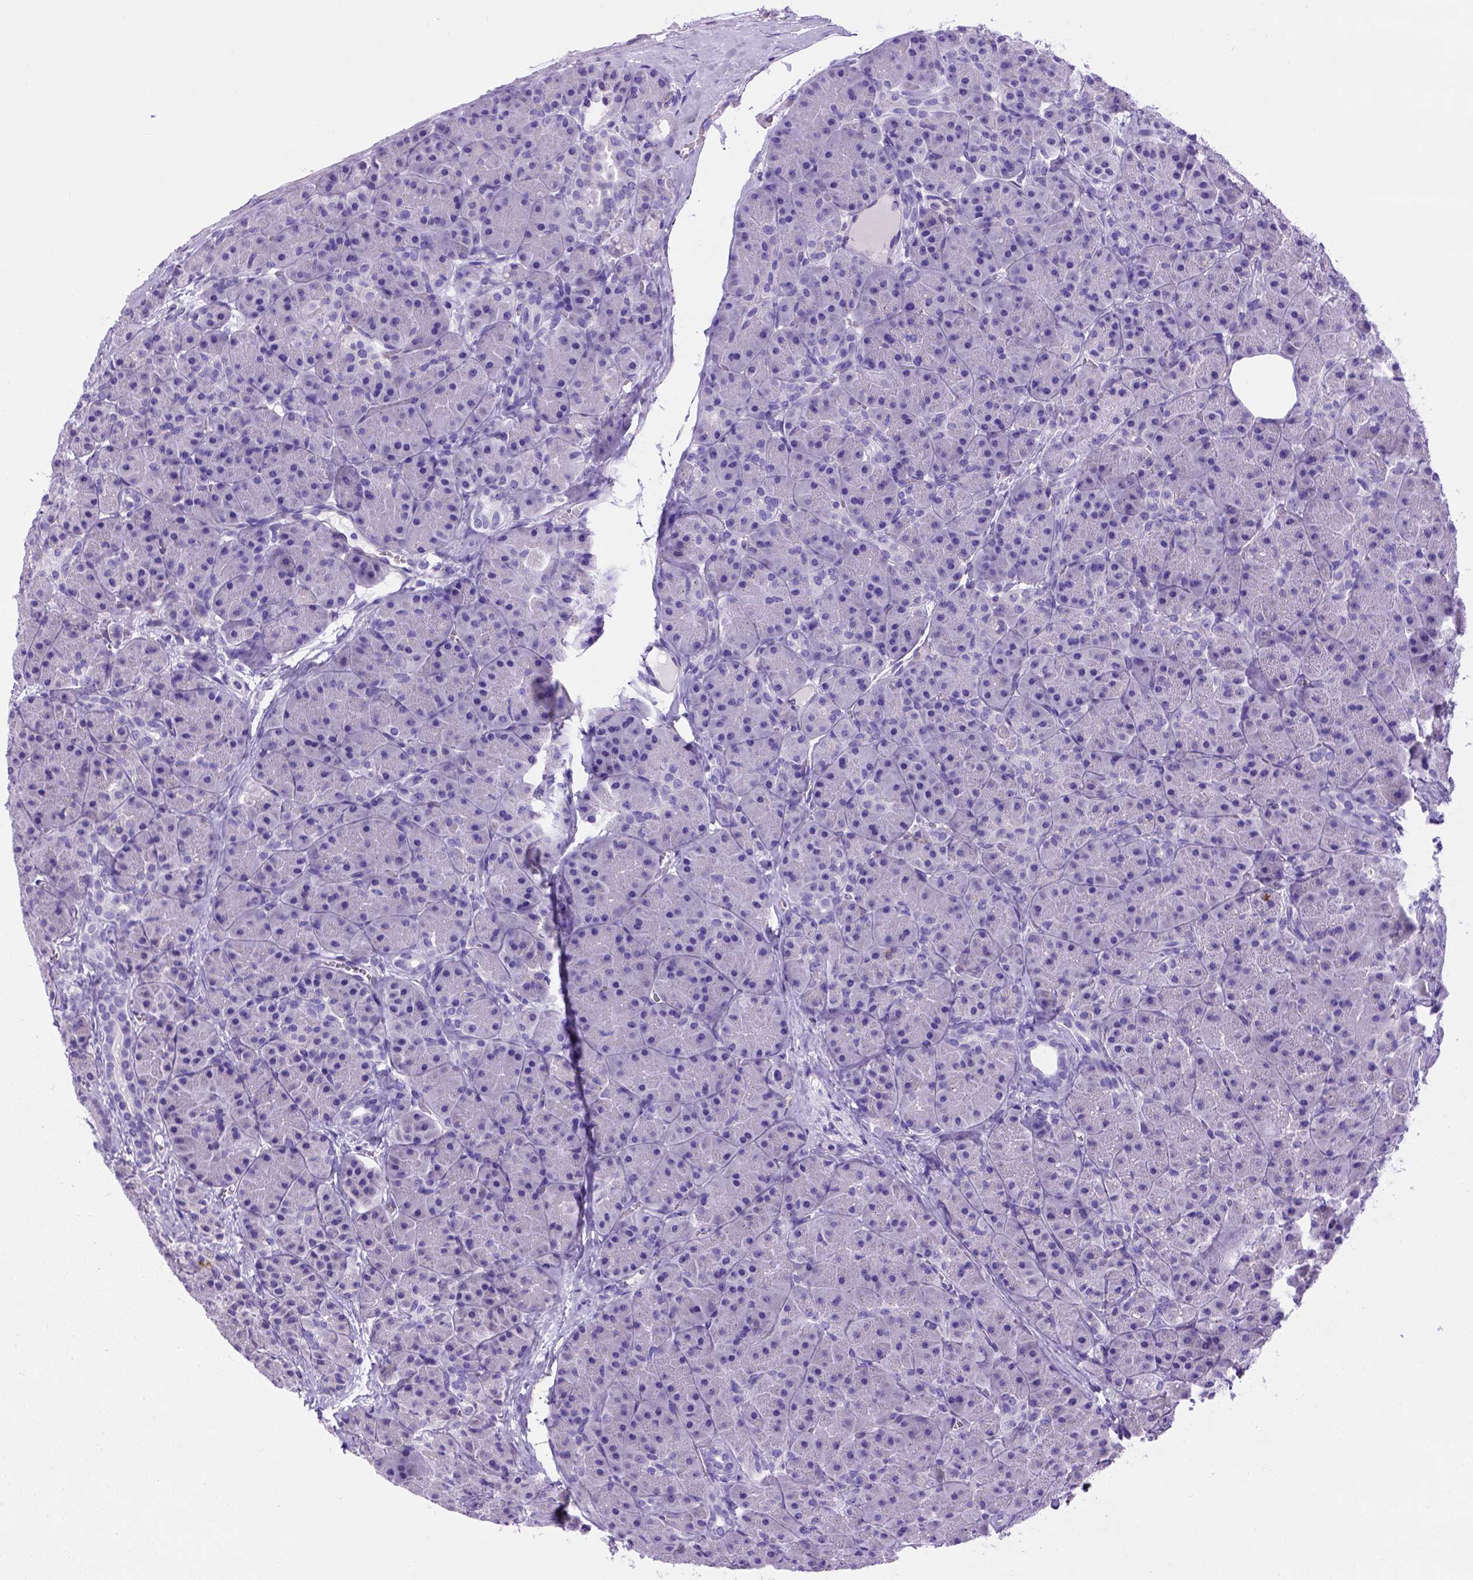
{"staining": {"intensity": "negative", "quantity": "none", "location": "none"}, "tissue": "pancreas", "cell_type": "Exocrine glandular cells", "image_type": "normal", "snomed": [{"axis": "morphology", "description": "Normal tissue, NOS"}, {"axis": "topography", "description": "Pancreas"}], "caption": "High magnification brightfield microscopy of unremarkable pancreas stained with DAB (brown) and counterstained with hematoxylin (blue): exocrine glandular cells show no significant positivity.", "gene": "PTGES", "patient": {"sex": "male", "age": 57}}